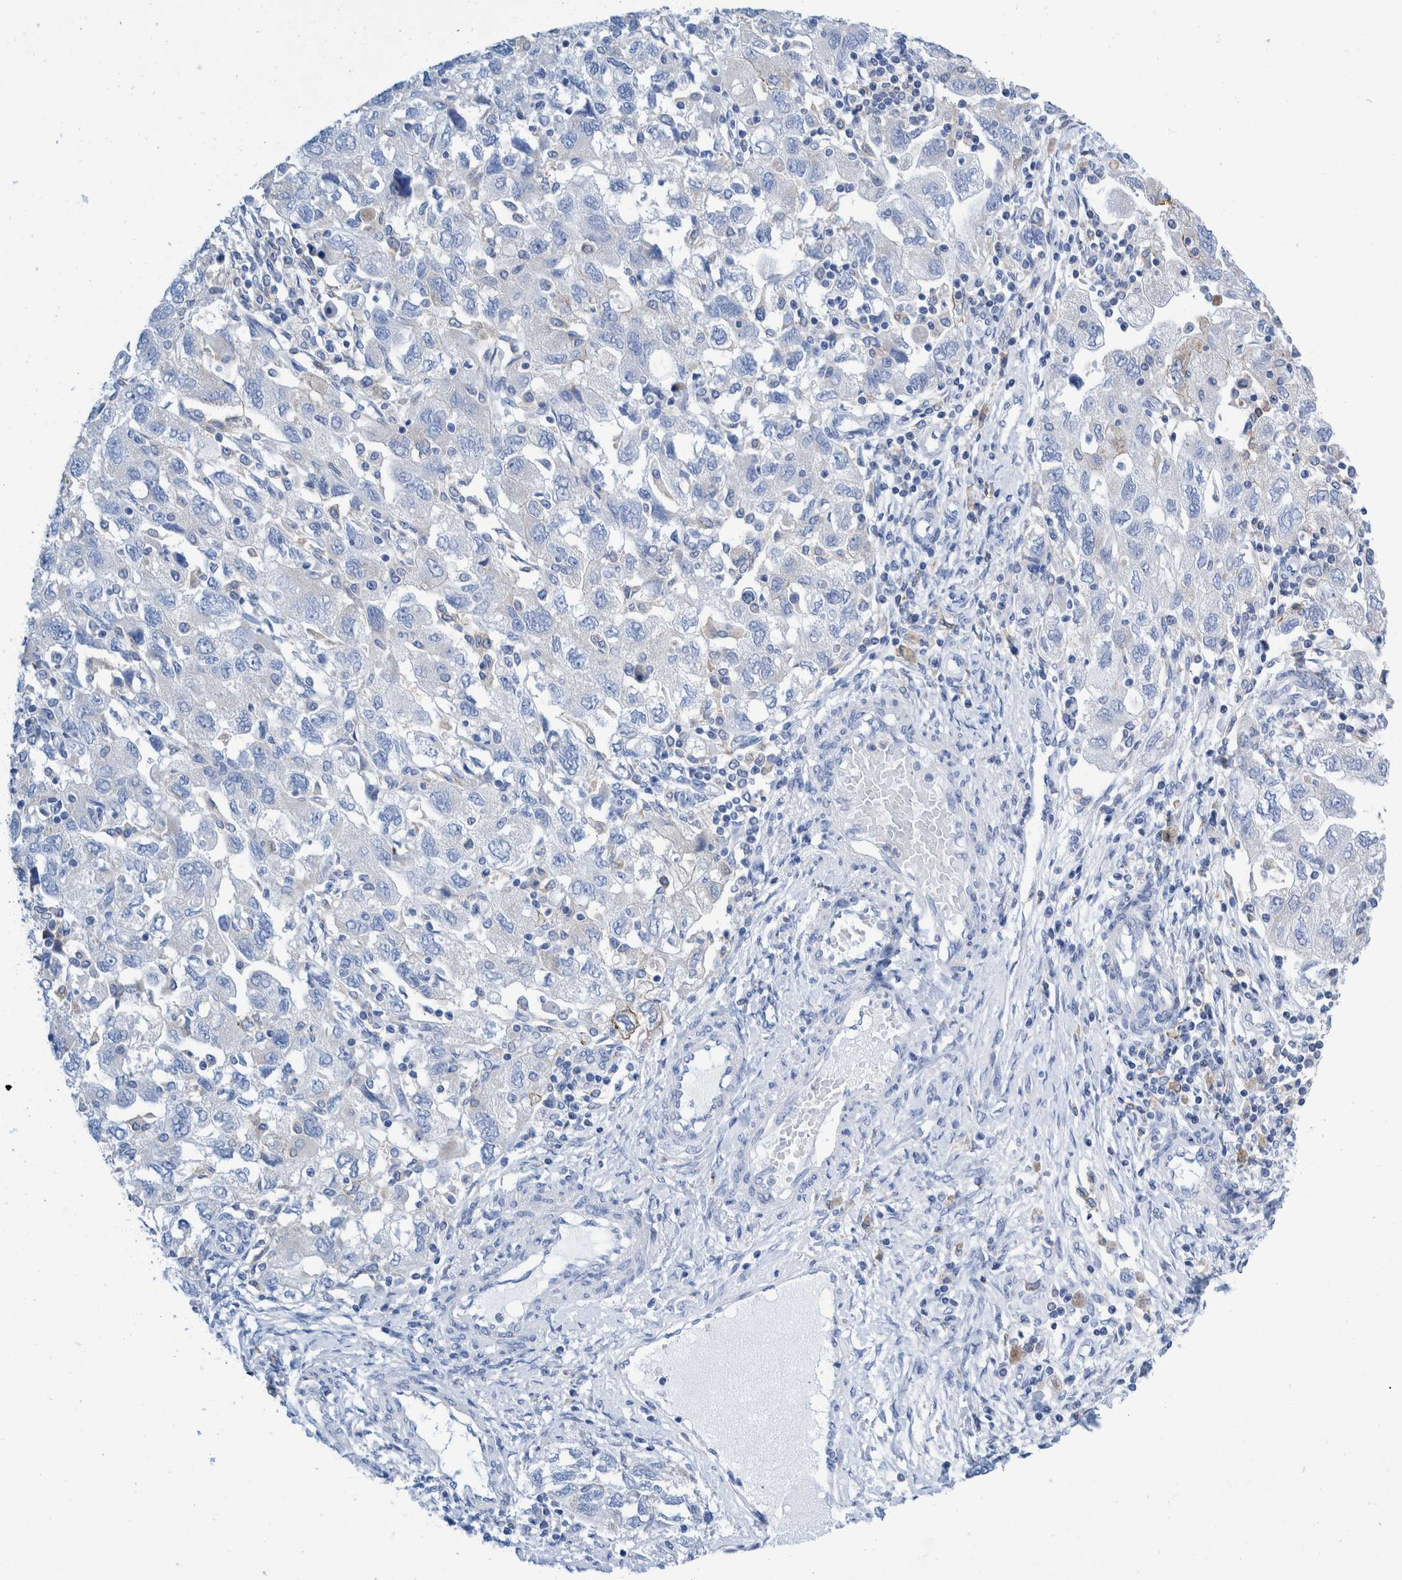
{"staining": {"intensity": "negative", "quantity": "none", "location": "none"}, "tissue": "ovarian cancer", "cell_type": "Tumor cells", "image_type": "cancer", "snomed": [{"axis": "morphology", "description": "Carcinoma, NOS"}, {"axis": "morphology", "description": "Cystadenocarcinoma, serous, NOS"}, {"axis": "topography", "description": "Ovary"}], "caption": "A photomicrograph of human serous cystadenocarcinoma (ovarian) is negative for staining in tumor cells. Nuclei are stained in blue.", "gene": "KRT14", "patient": {"sex": "female", "age": 69}}